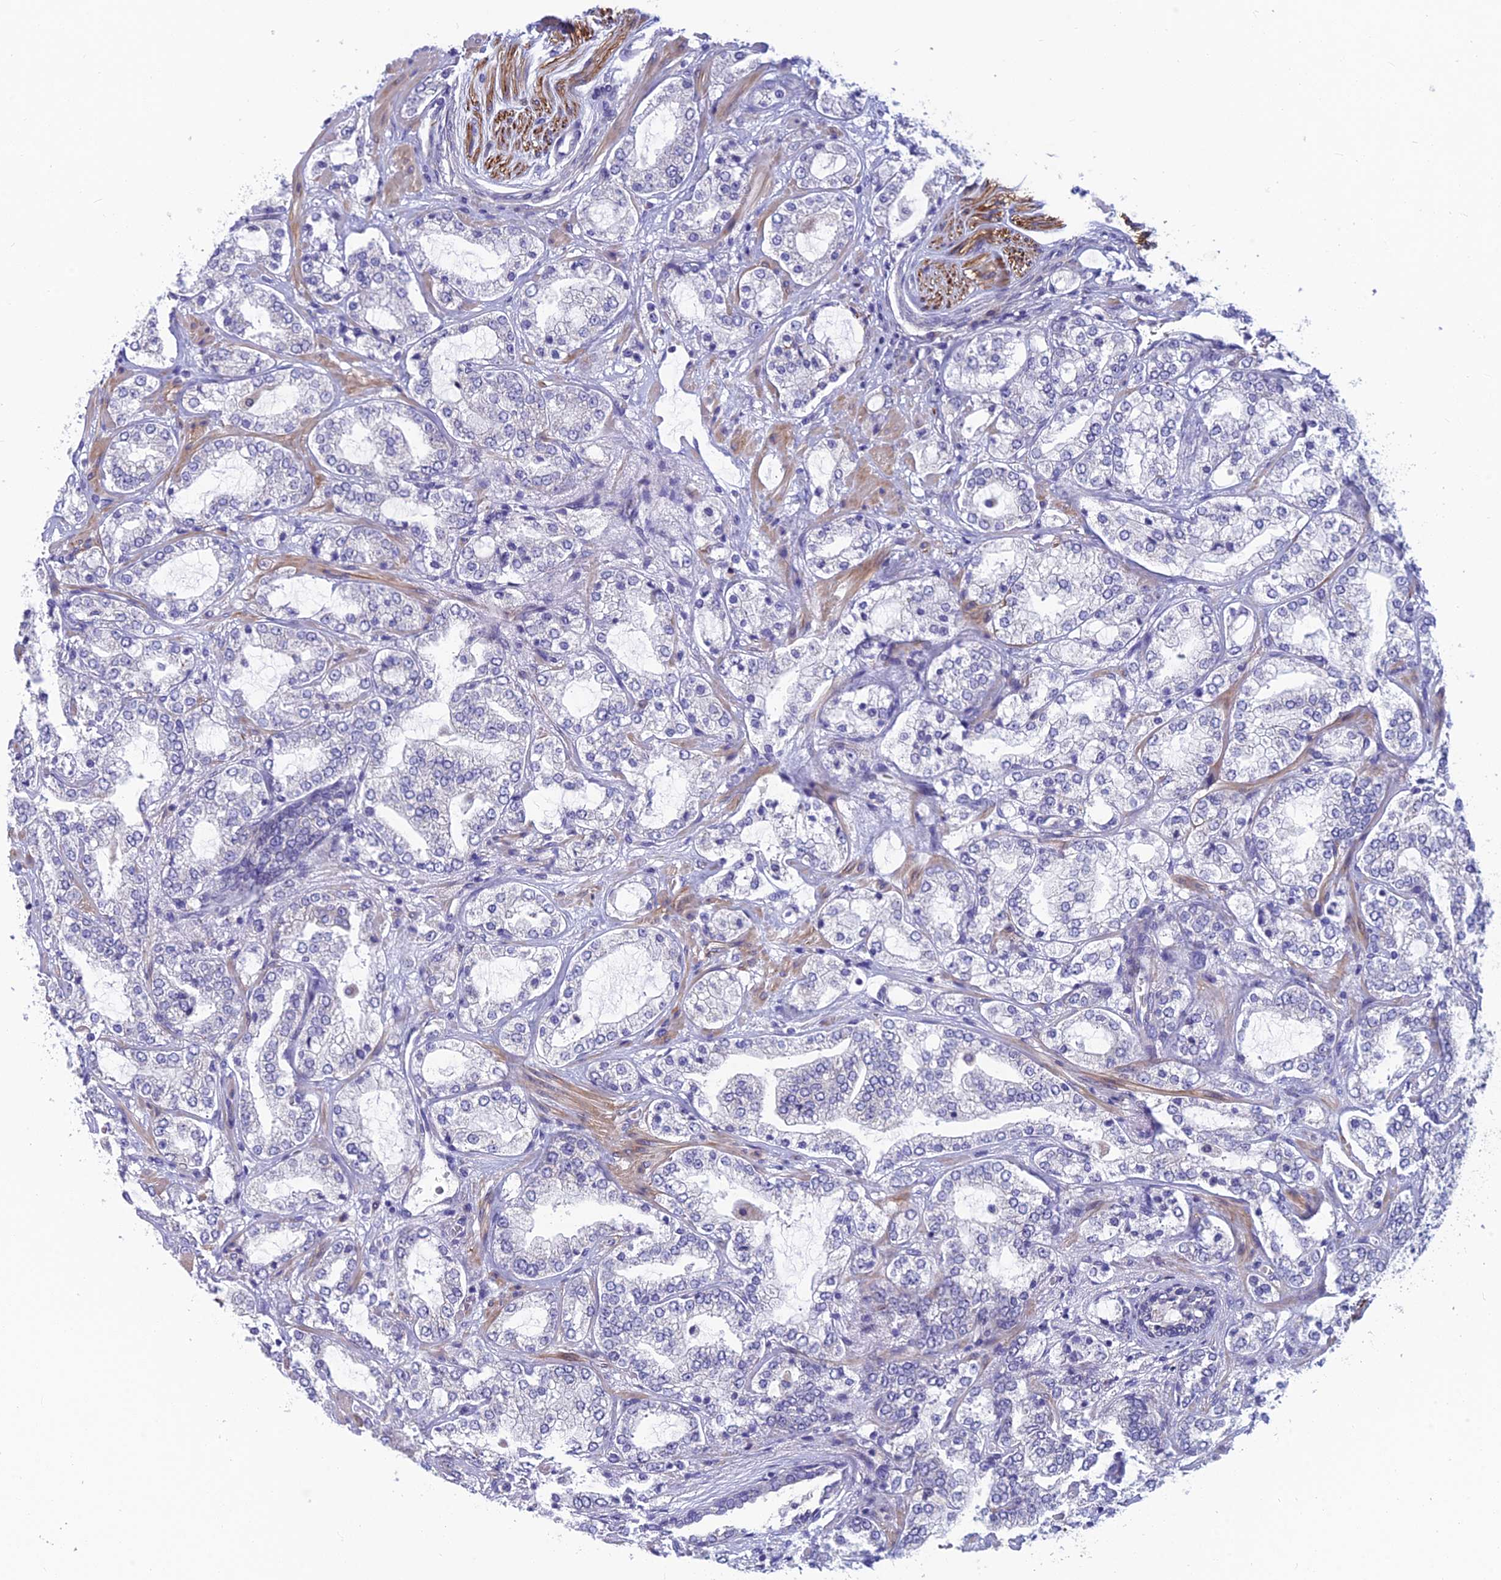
{"staining": {"intensity": "negative", "quantity": "none", "location": "none"}, "tissue": "prostate cancer", "cell_type": "Tumor cells", "image_type": "cancer", "snomed": [{"axis": "morphology", "description": "Adenocarcinoma, High grade"}, {"axis": "topography", "description": "Prostate"}], "caption": "Prostate cancer (high-grade adenocarcinoma) was stained to show a protein in brown. There is no significant expression in tumor cells.", "gene": "XPO7", "patient": {"sex": "male", "age": 64}}